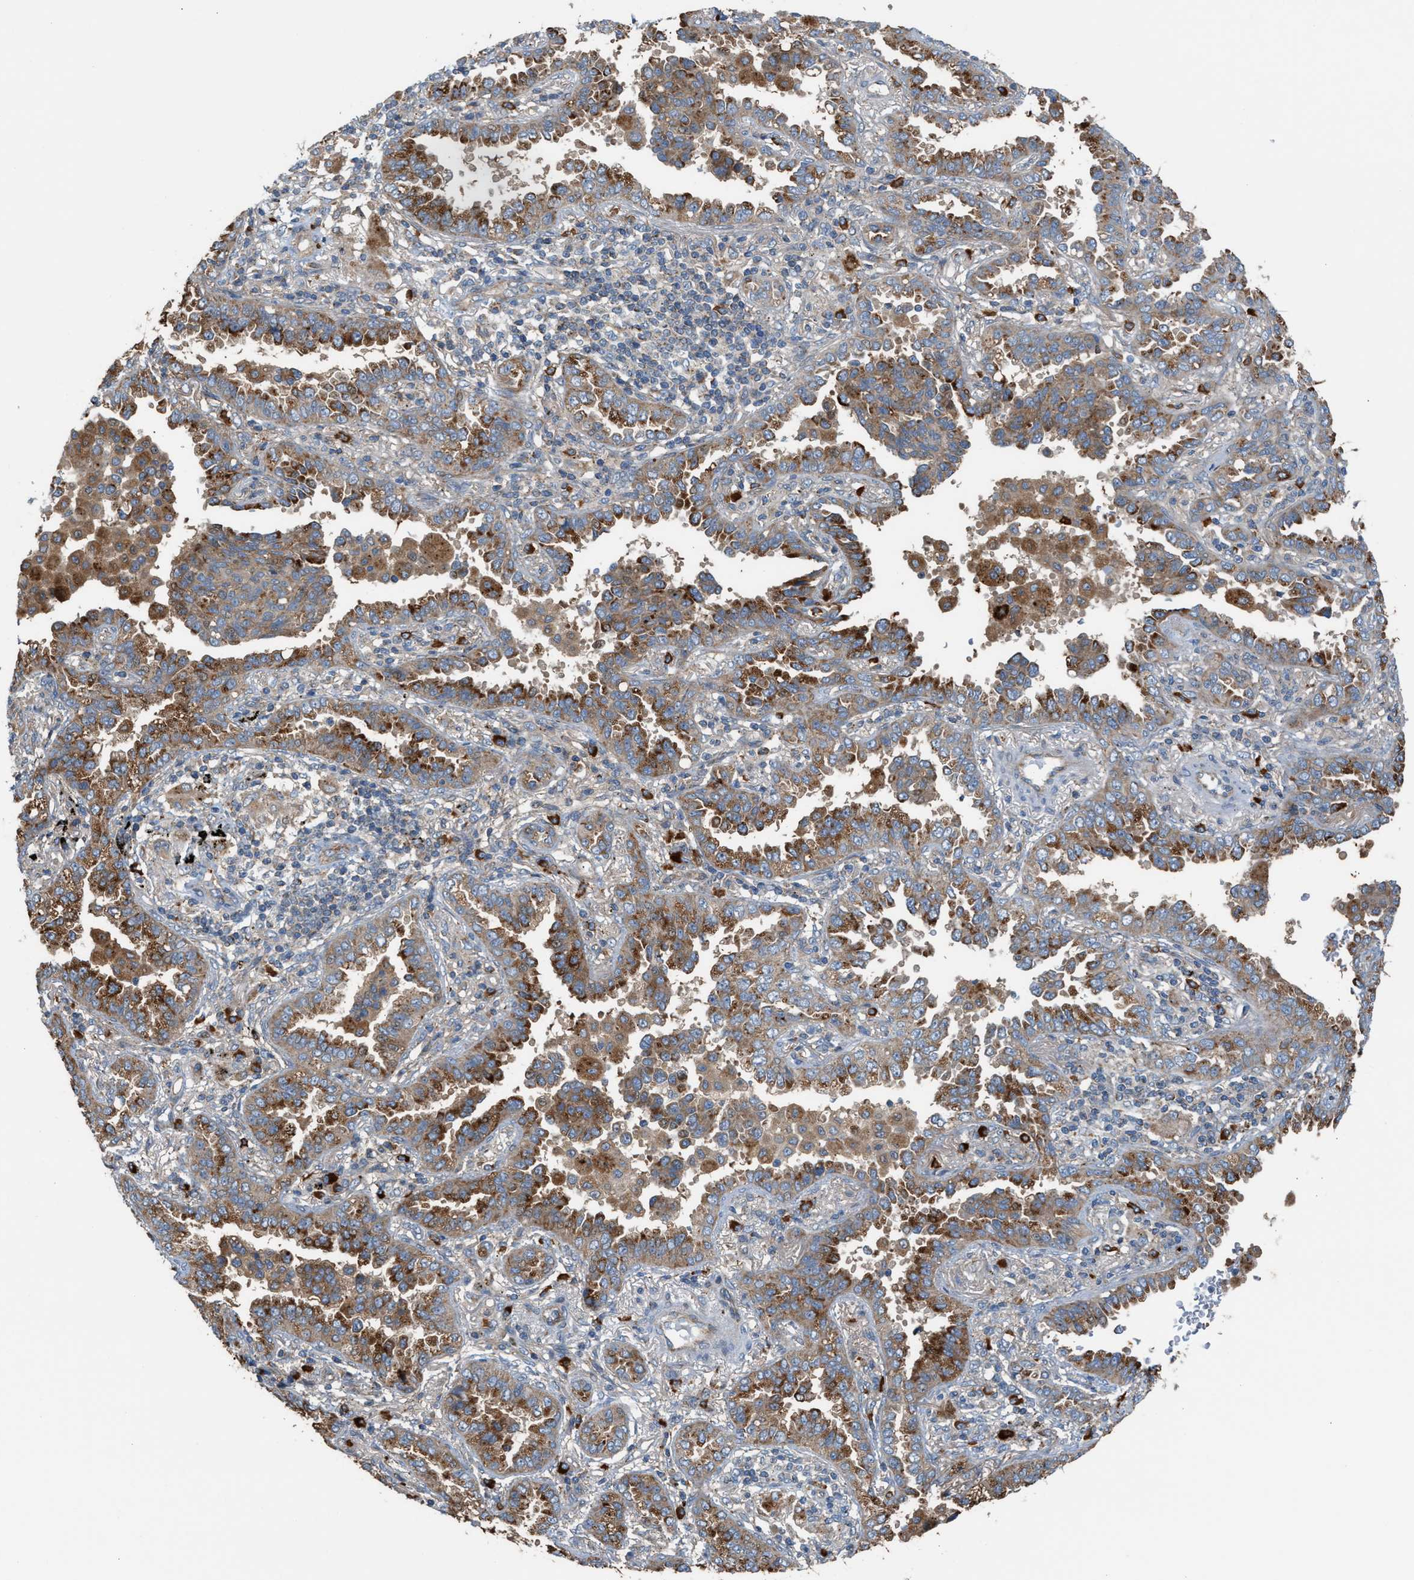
{"staining": {"intensity": "moderate", "quantity": ">75%", "location": "cytoplasmic/membranous"}, "tissue": "lung cancer", "cell_type": "Tumor cells", "image_type": "cancer", "snomed": [{"axis": "morphology", "description": "Normal tissue, NOS"}, {"axis": "morphology", "description": "Adenocarcinoma, NOS"}, {"axis": "topography", "description": "Lung"}], "caption": "Human lung adenocarcinoma stained with a protein marker reveals moderate staining in tumor cells.", "gene": "PDCL", "patient": {"sex": "male", "age": 59}}